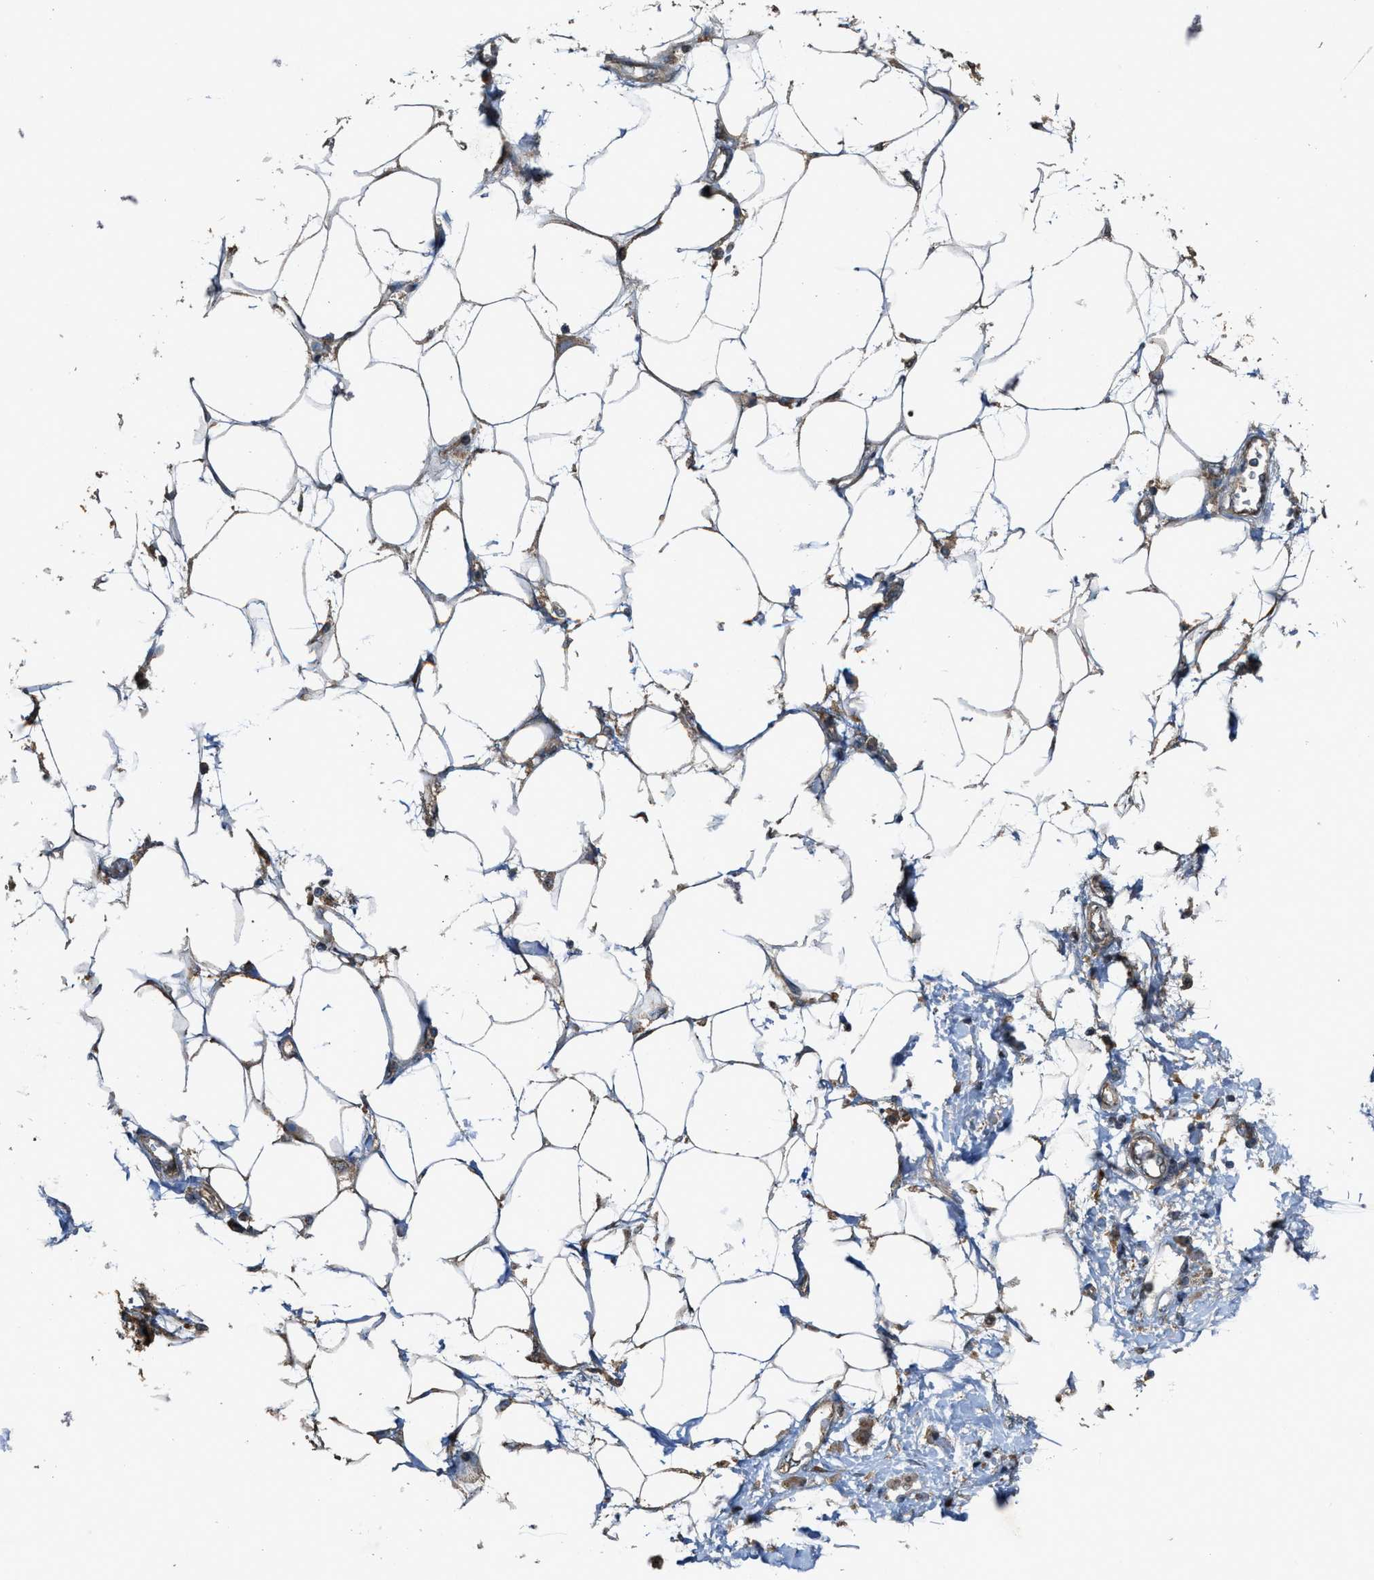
{"staining": {"intensity": "moderate", "quantity": "<25%", "location": "cytoplasmic/membranous"}, "tissue": "adipose tissue", "cell_type": "Adipocytes", "image_type": "normal", "snomed": [{"axis": "morphology", "description": "Normal tissue, NOS"}, {"axis": "morphology", "description": "Adenocarcinoma, NOS"}, {"axis": "topography", "description": "Duodenum"}, {"axis": "topography", "description": "Peripheral nerve tissue"}], "caption": "Adipose tissue stained for a protein (brown) shows moderate cytoplasmic/membranous positive positivity in approximately <25% of adipocytes.", "gene": "PDP2", "patient": {"sex": "female", "age": 60}}